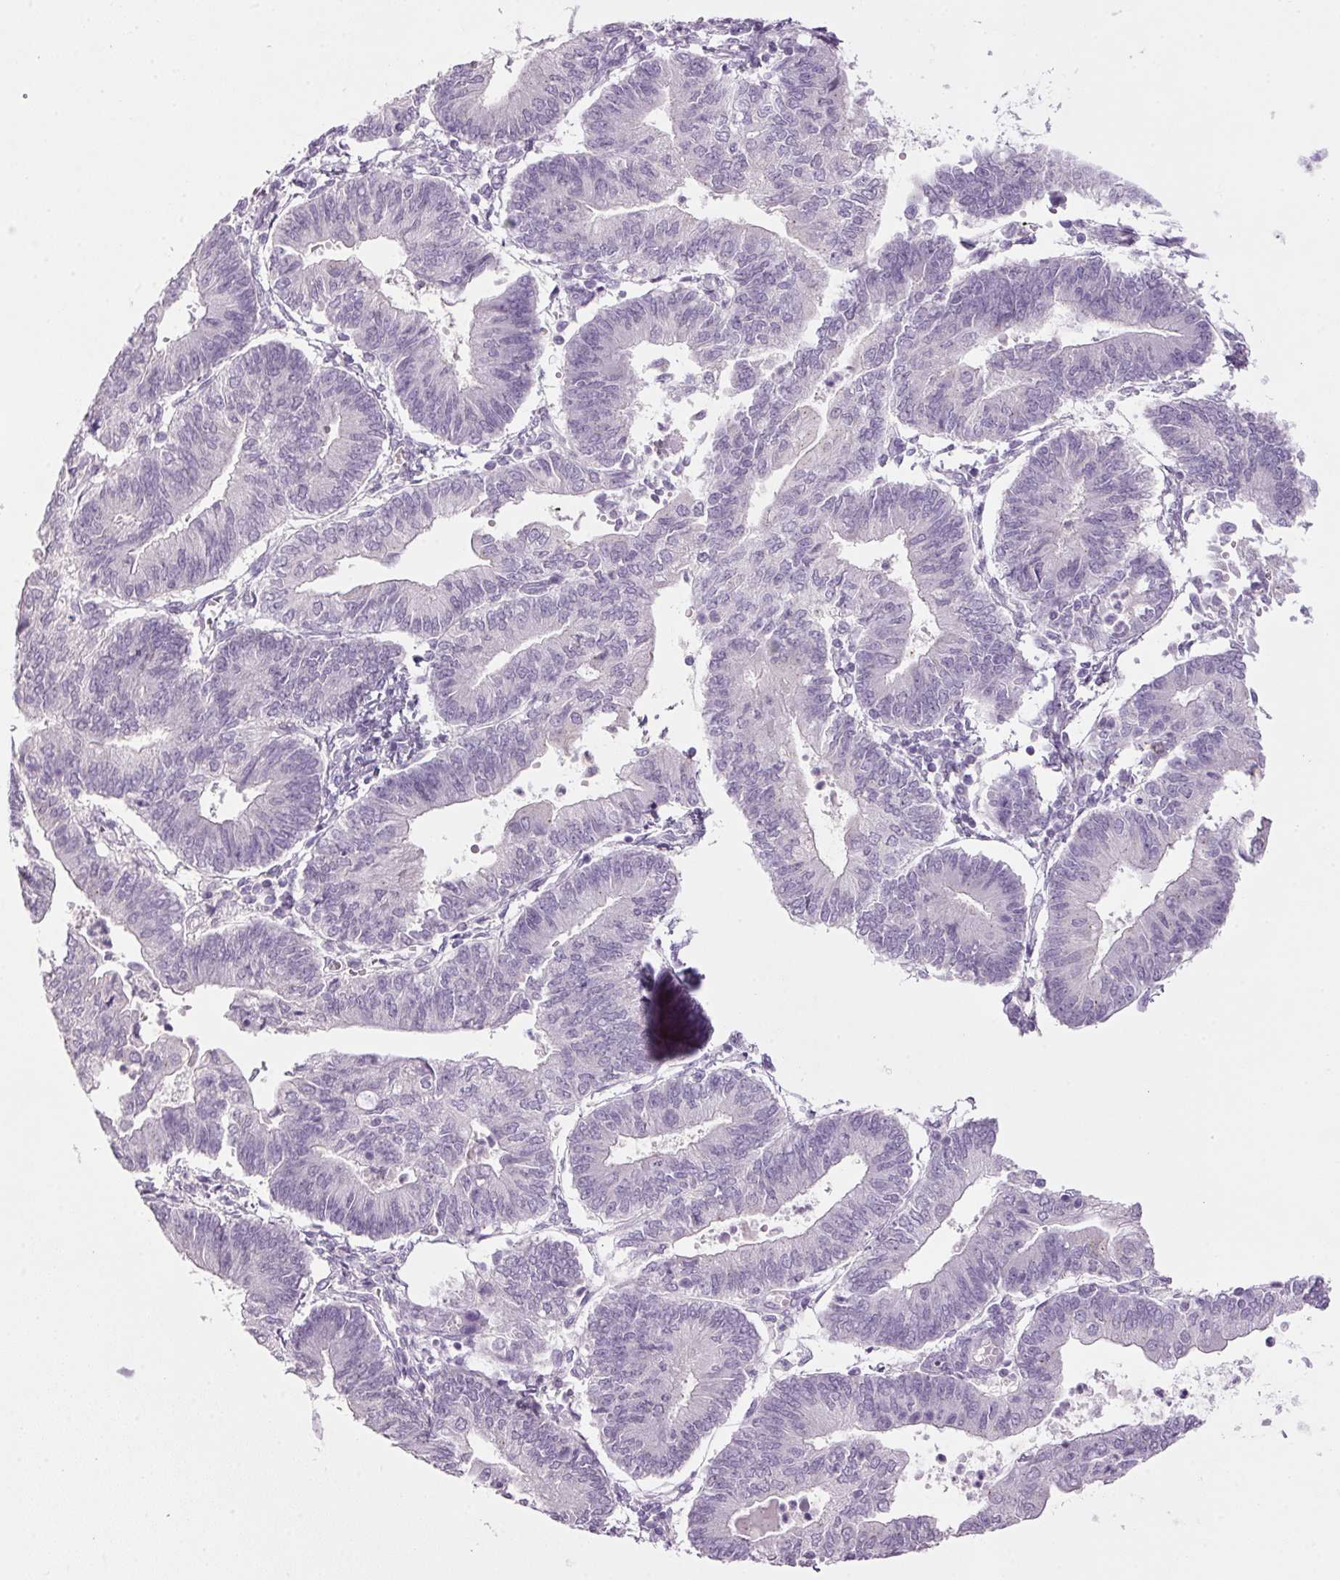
{"staining": {"intensity": "negative", "quantity": "none", "location": "none"}, "tissue": "endometrial cancer", "cell_type": "Tumor cells", "image_type": "cancer", "snomed": [{"axis": "morphology", "description": "Adenocarcinoma, NOS"}, {"axis": "topography", "description": "Endometrium"}], "caption": "A high-resolution photomicrograph shows immunohistochemistry staining of endometrial cancer (adenocarcinoma), which exhibits no significant staining in tumor cells.", "gene": "PPP1R1A", "patient": {"sex": "female", "age": 65}}